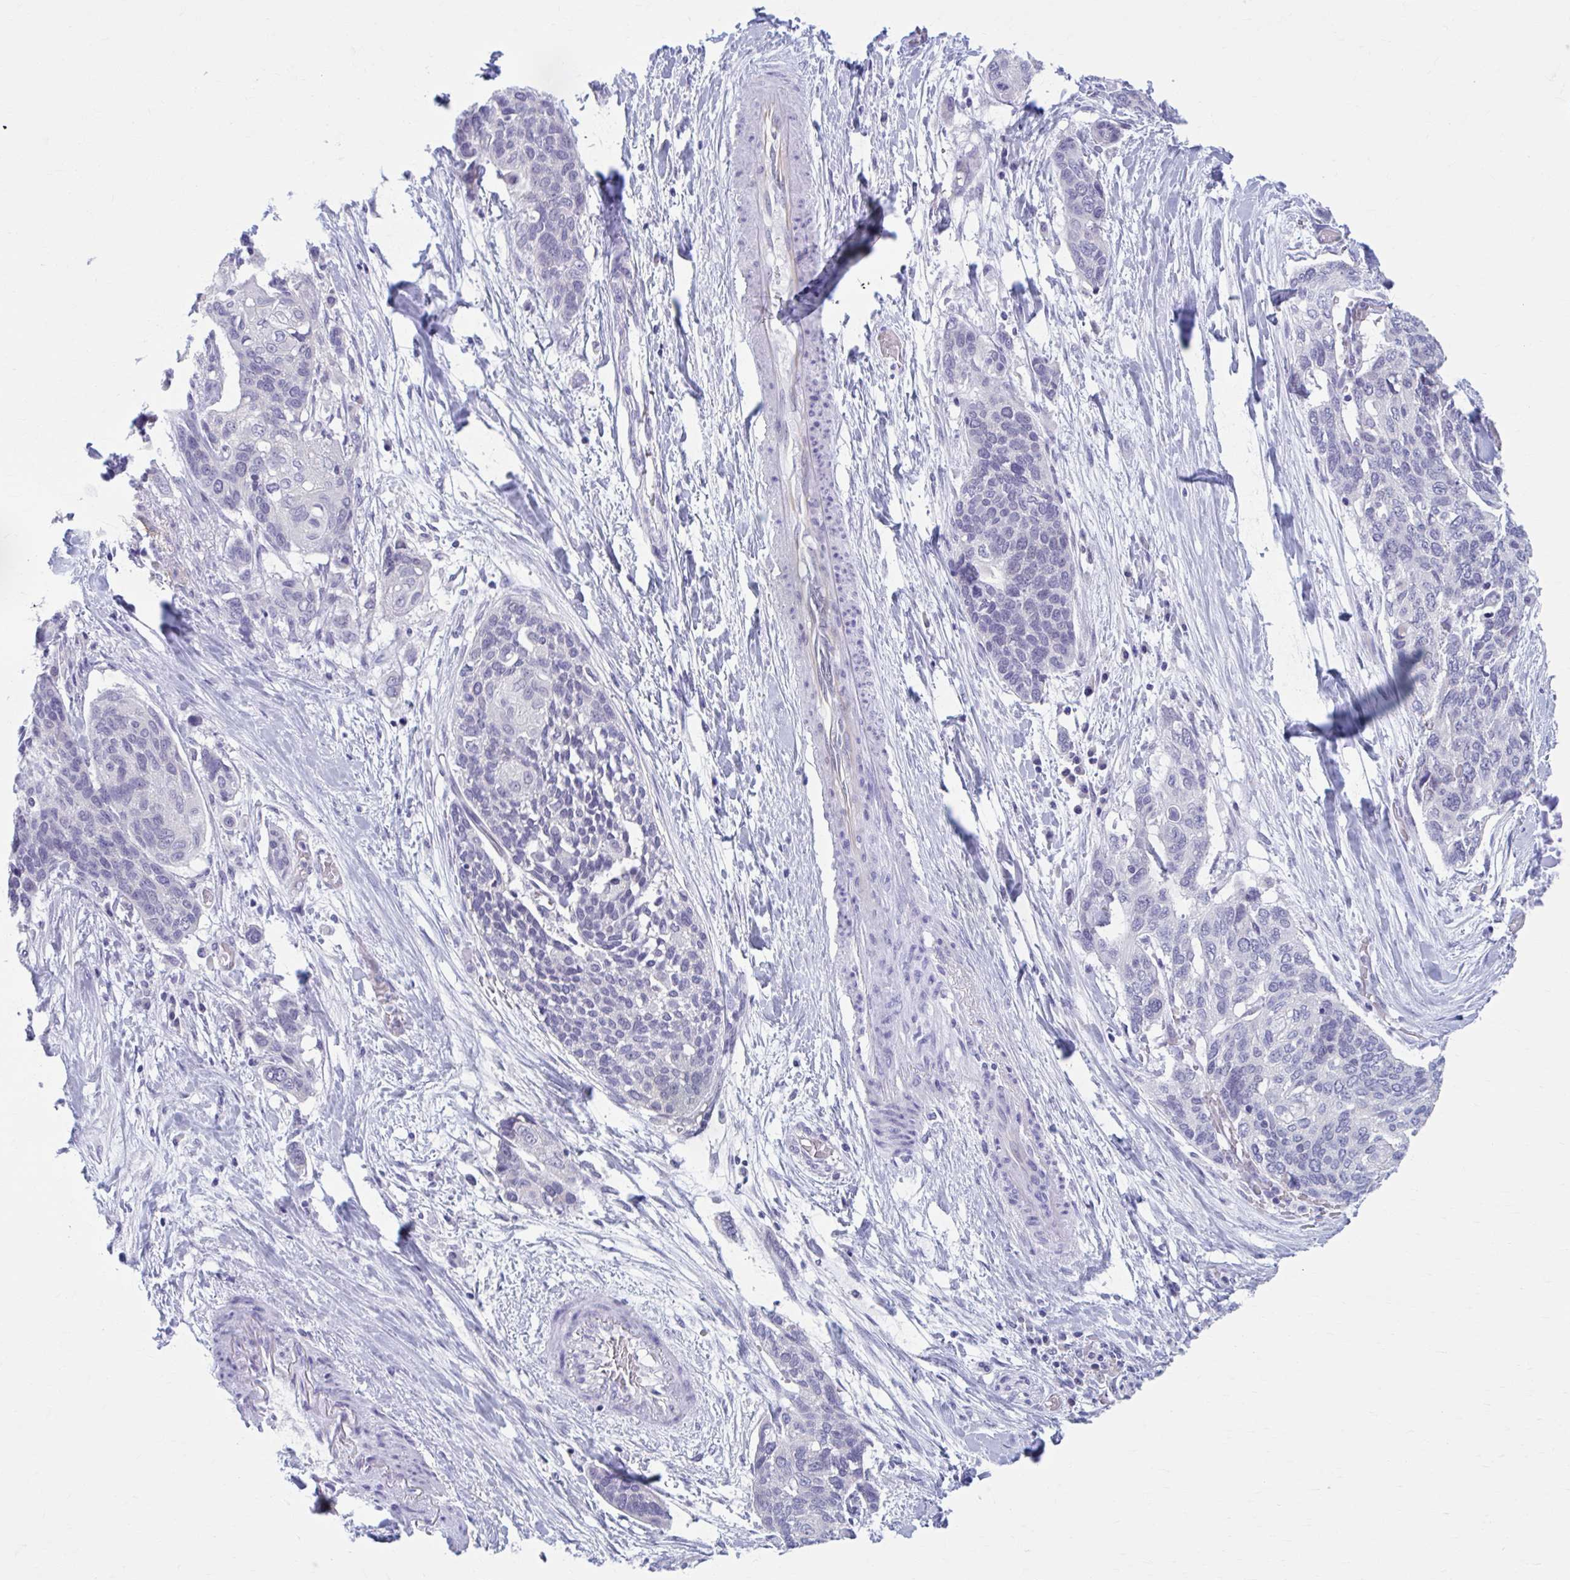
{"staining": {"intensity": "negative", "quantity": "none", "location": "none"}, "tissue": "lung cancer", "cell_type": "Tumor cells", "image_type": "cancer", "snomed": [{"axis": "morphology", "description": "Squamous cell carcinoma, NOS"}, {"axis": "morphology", "description": "Squamous cell carcinoma, metastatic, NOS"}, {"axis": "topography", "description": "Lymph node"}, {"axis": "topography", "description": "Lung"}], "caption": "This is an immunohistochemistry (IHC) photomicrograph of human lung cancer (metastatic squamous cell carcinoma). There is no positivity in tumor cells.", "gene": "CCDC105", "patient": {"sex": "male", "age": 41}}